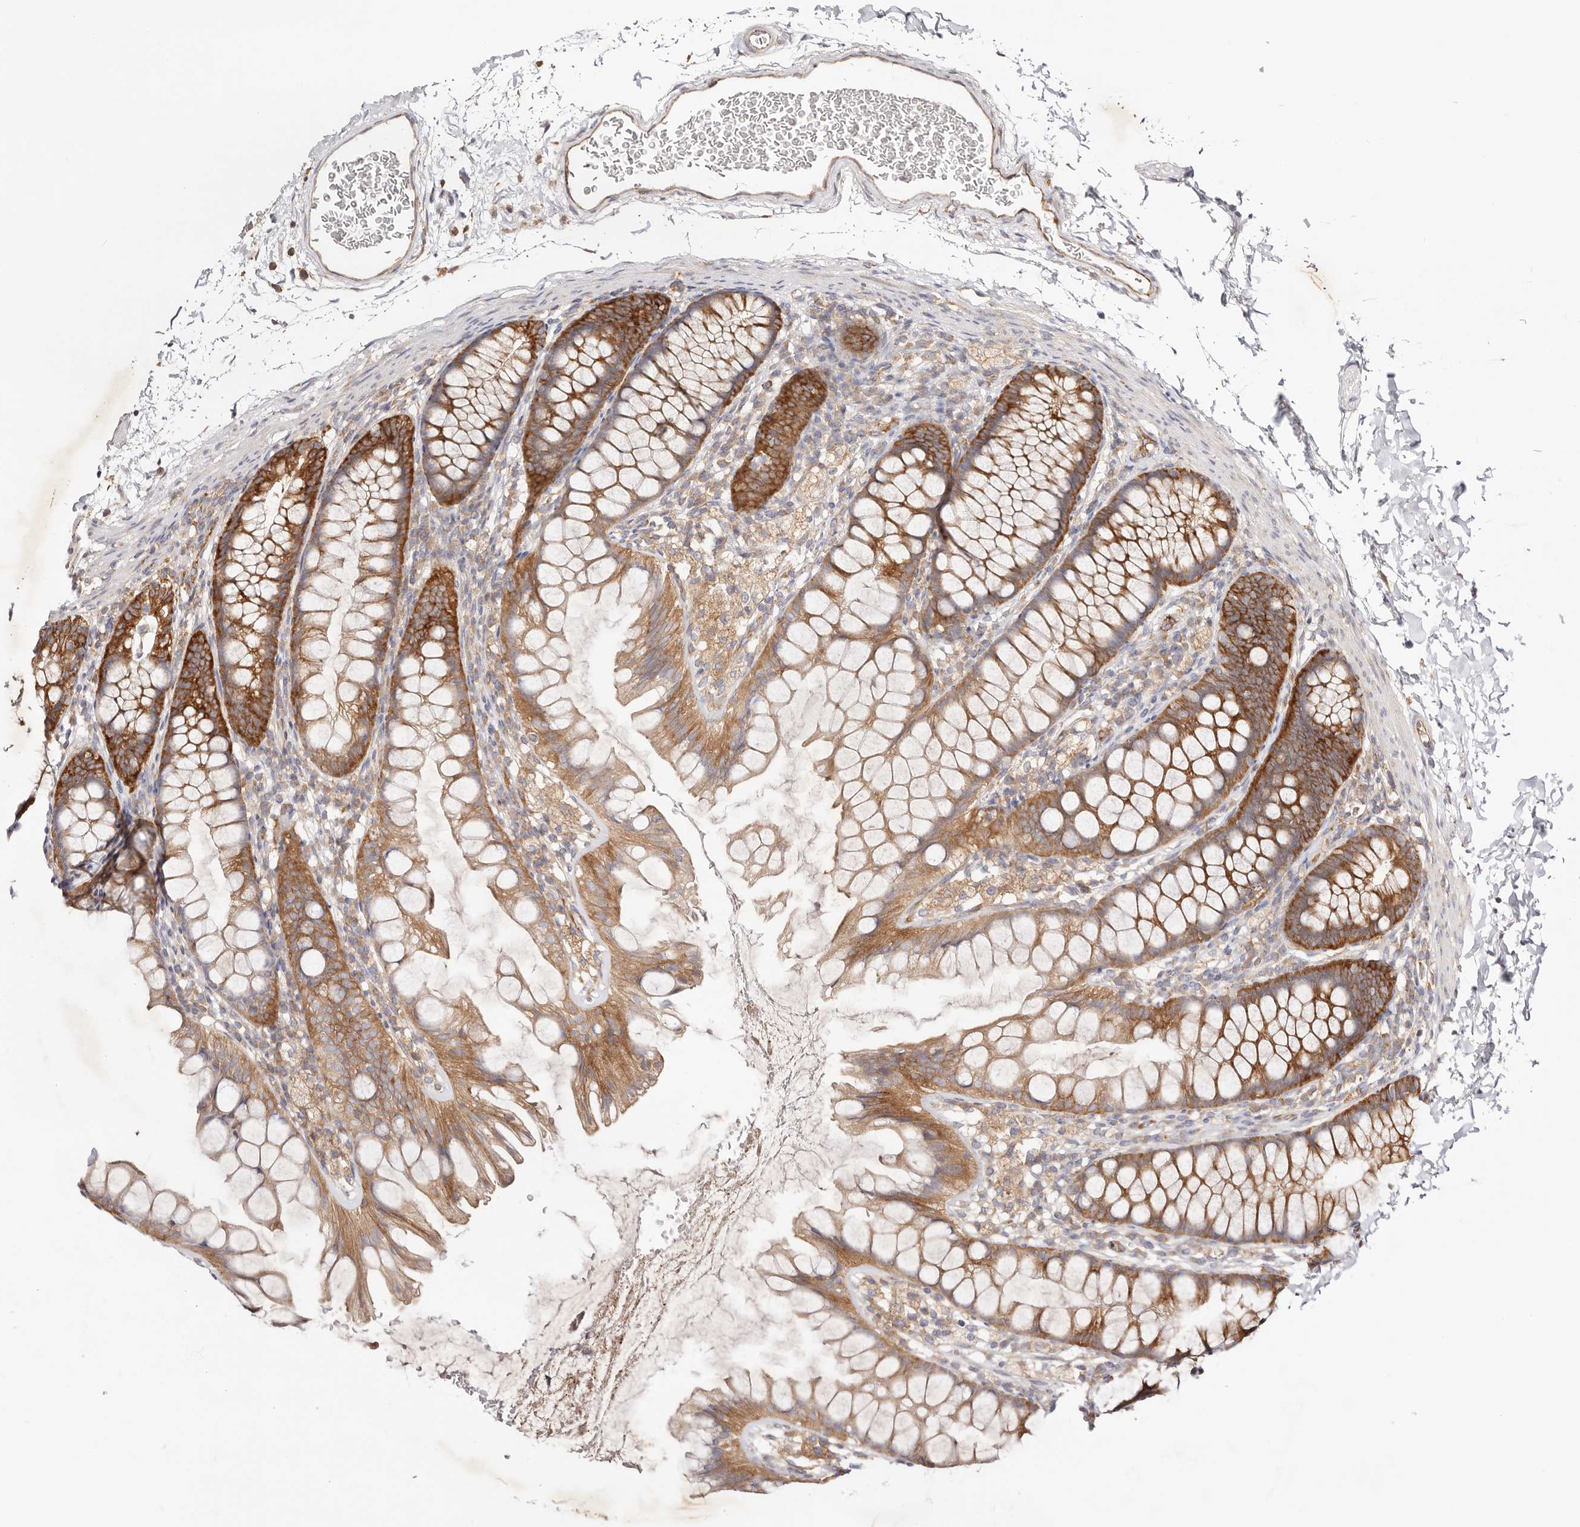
{"staining": {"intensity": "negative", "quantity": "none", "location": "none"}, "tissue": "colon", "cell_type": "Endothelial cells", "image_type": "normal", "snomed": [{"axis": "morphology", "description": "Normal tissue, NOS"}, {"axis": "topography", "description": "Colon"}], "caption": "Immunohistochemical staining of benign colon shows no significant positivity in endothelial cells. (DAB (3,3'-diaminobenzidine) IHC visualized using brightfield microscopy, high magnification).", "gene": "GNA13", "patient": {"sex": "female", "age": 62}}